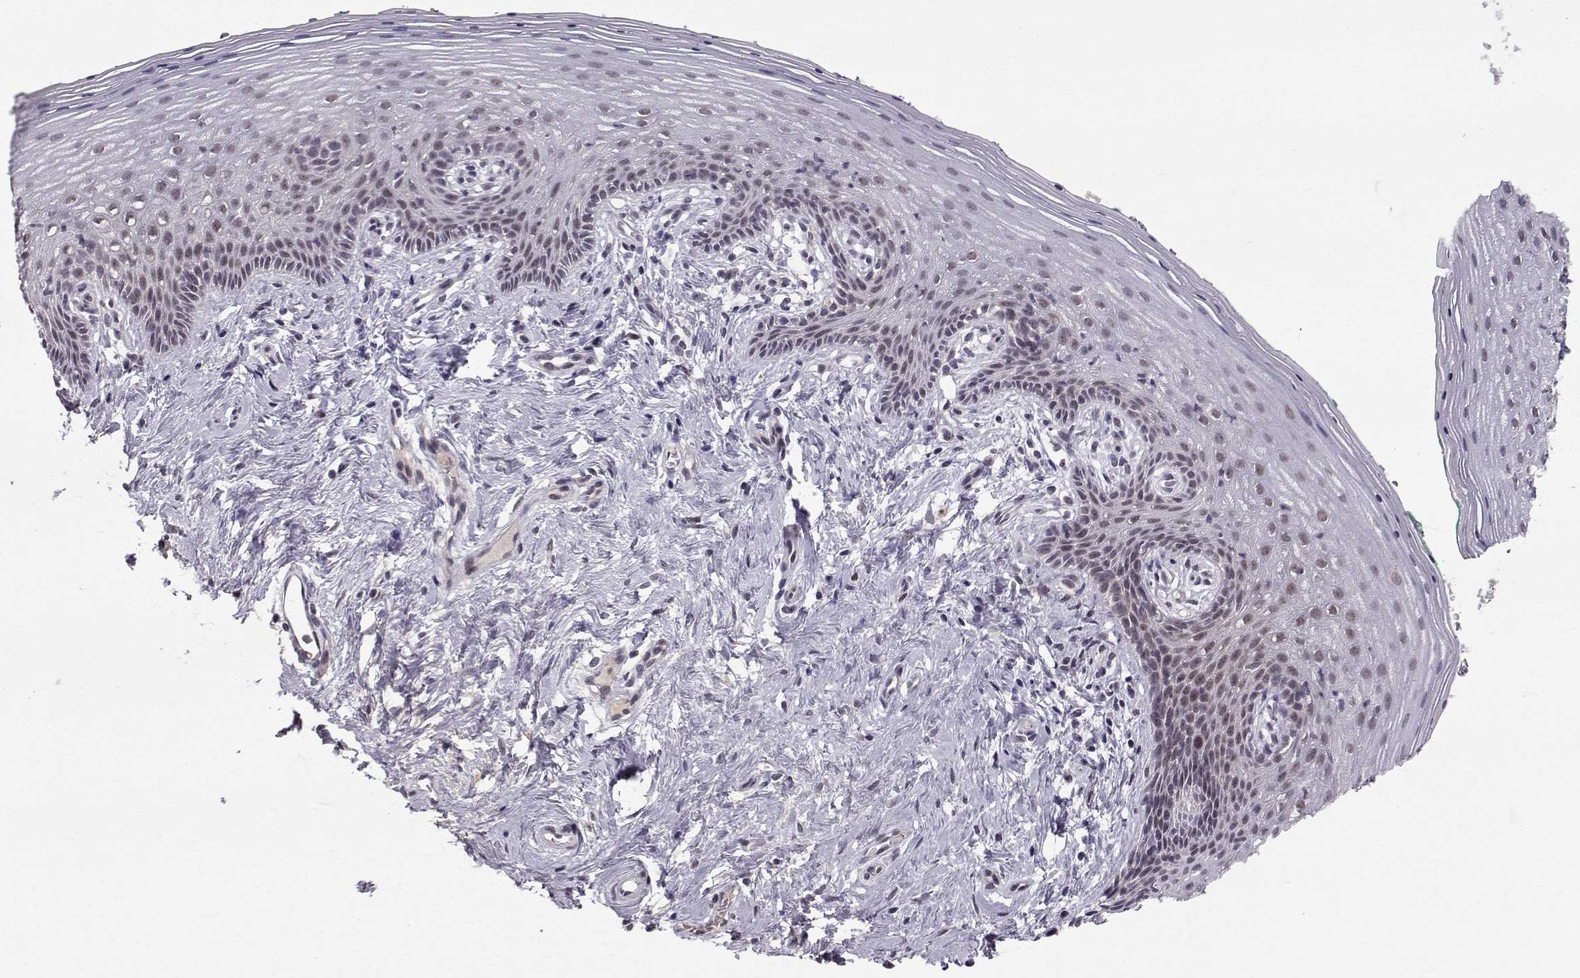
{"staining": {"intensity": "negative", "quantity": "none", "location": "none"}, "tissue": "vagina", "cell_type": "Squamous epithelial cells", "image_type": "normal", "snomed": [{"axis": "morphology", "description": "Normal tissue, NOS"}, {"axis": "topography", "description": "Vagina"}], "caption": "This image is of normal vagina stained with immunohistochemistry to label a protein in brown with the nuclei are counter-stained blue. There is no positivity in squamous epithelial cells.", "gene": "RPP38", "patient": {"sex": "female", "age": 45}}